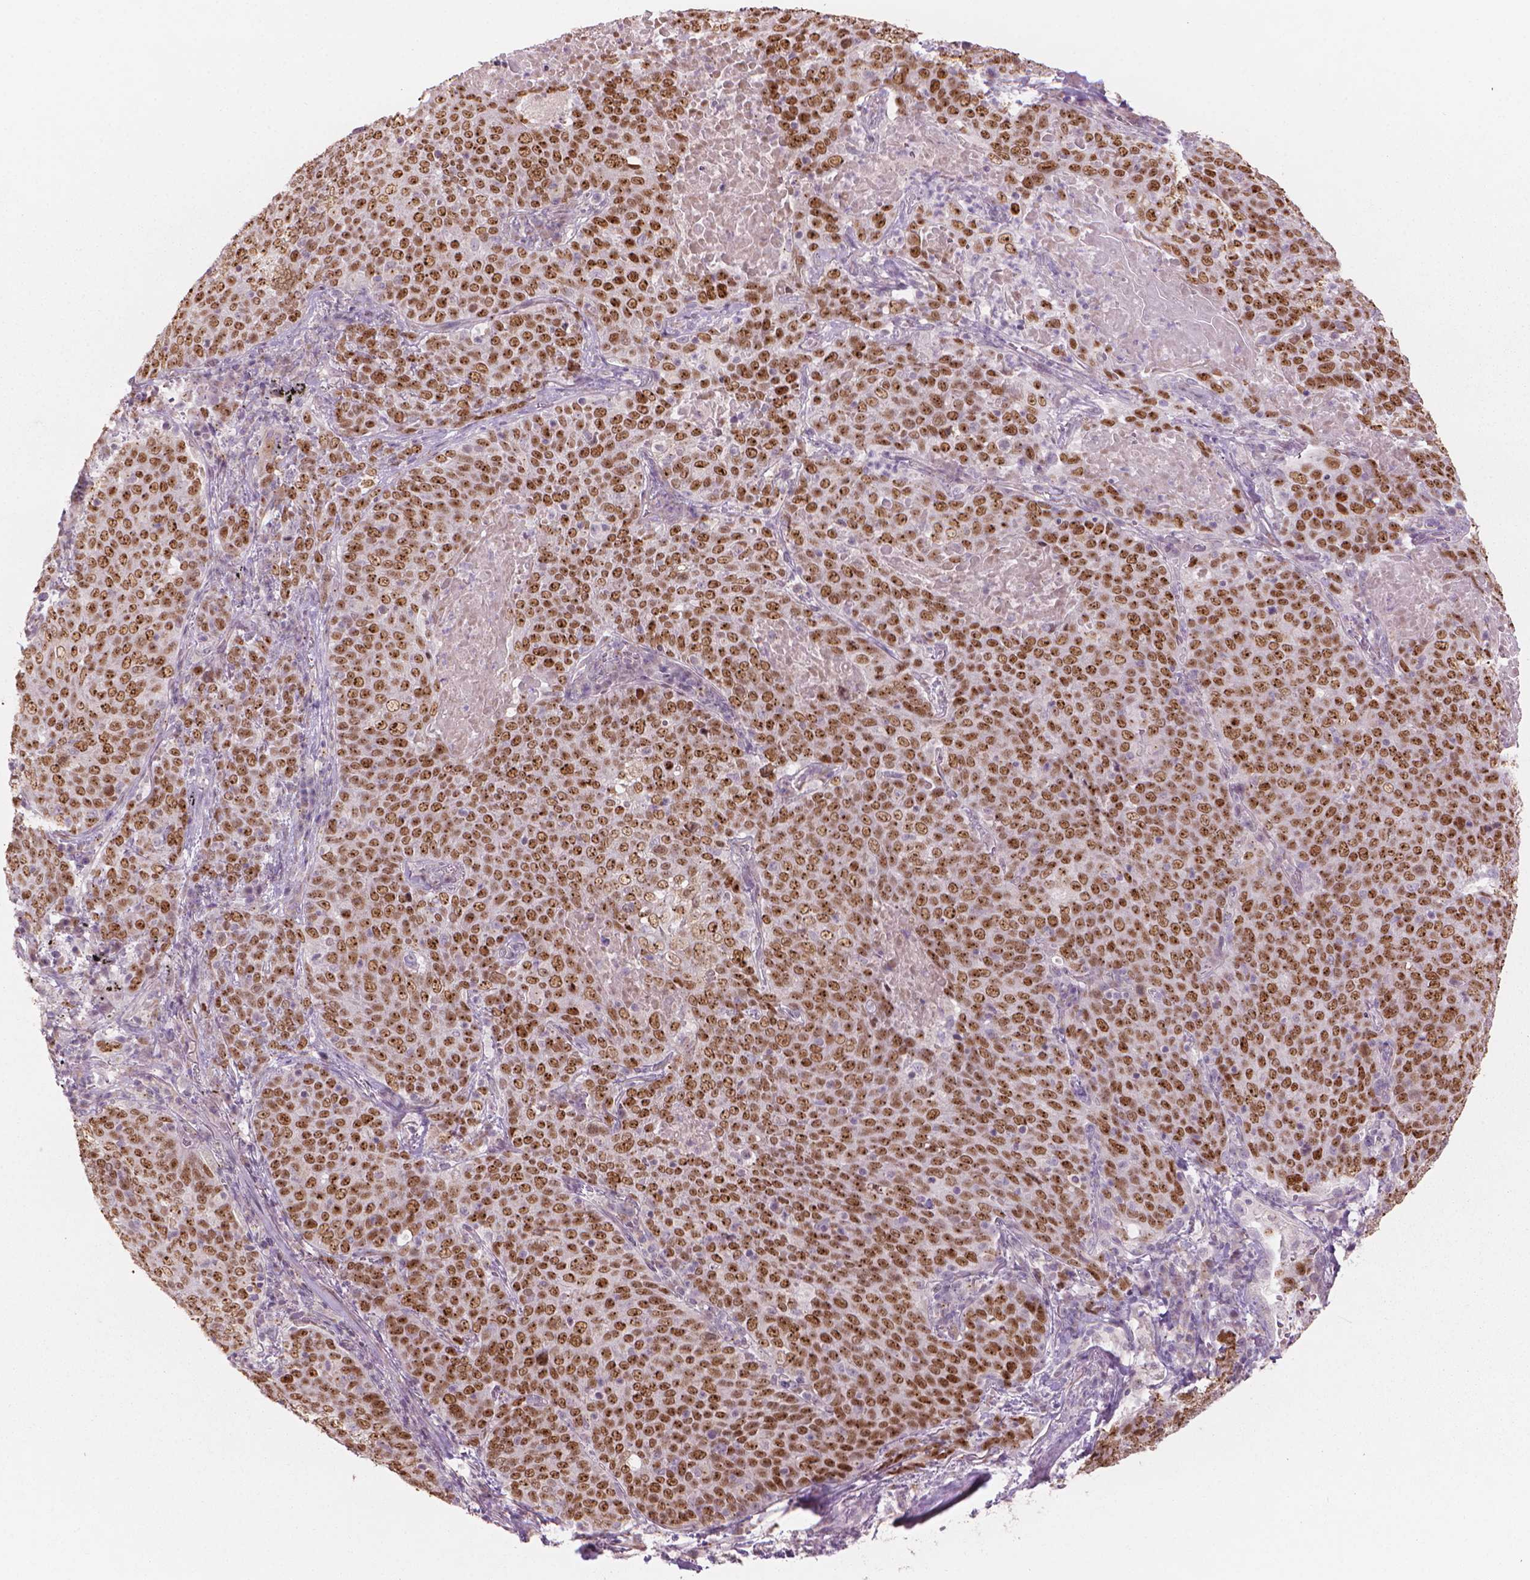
{"staining": {"intensity": "strong", "quantity": ">75%", "location": "nuclear"}, "tissue": "lung cancer", "cell_type": "Tumor cells", "image_type": "cancer", "snomed": [{"axis": "morphology", "description": "Squamous cell carcinoma, NOS"}, {"axis": "topography", "description": "Lung"}], "caption": "The micrograph shows immunohistochemical staining of squamous cell carcinoma (lung). There is strong nuclear expression is appreciated in about >75% of tumor cells.", "gene": "IFFO1", "patient": {"sex": "male", "age": 82}}